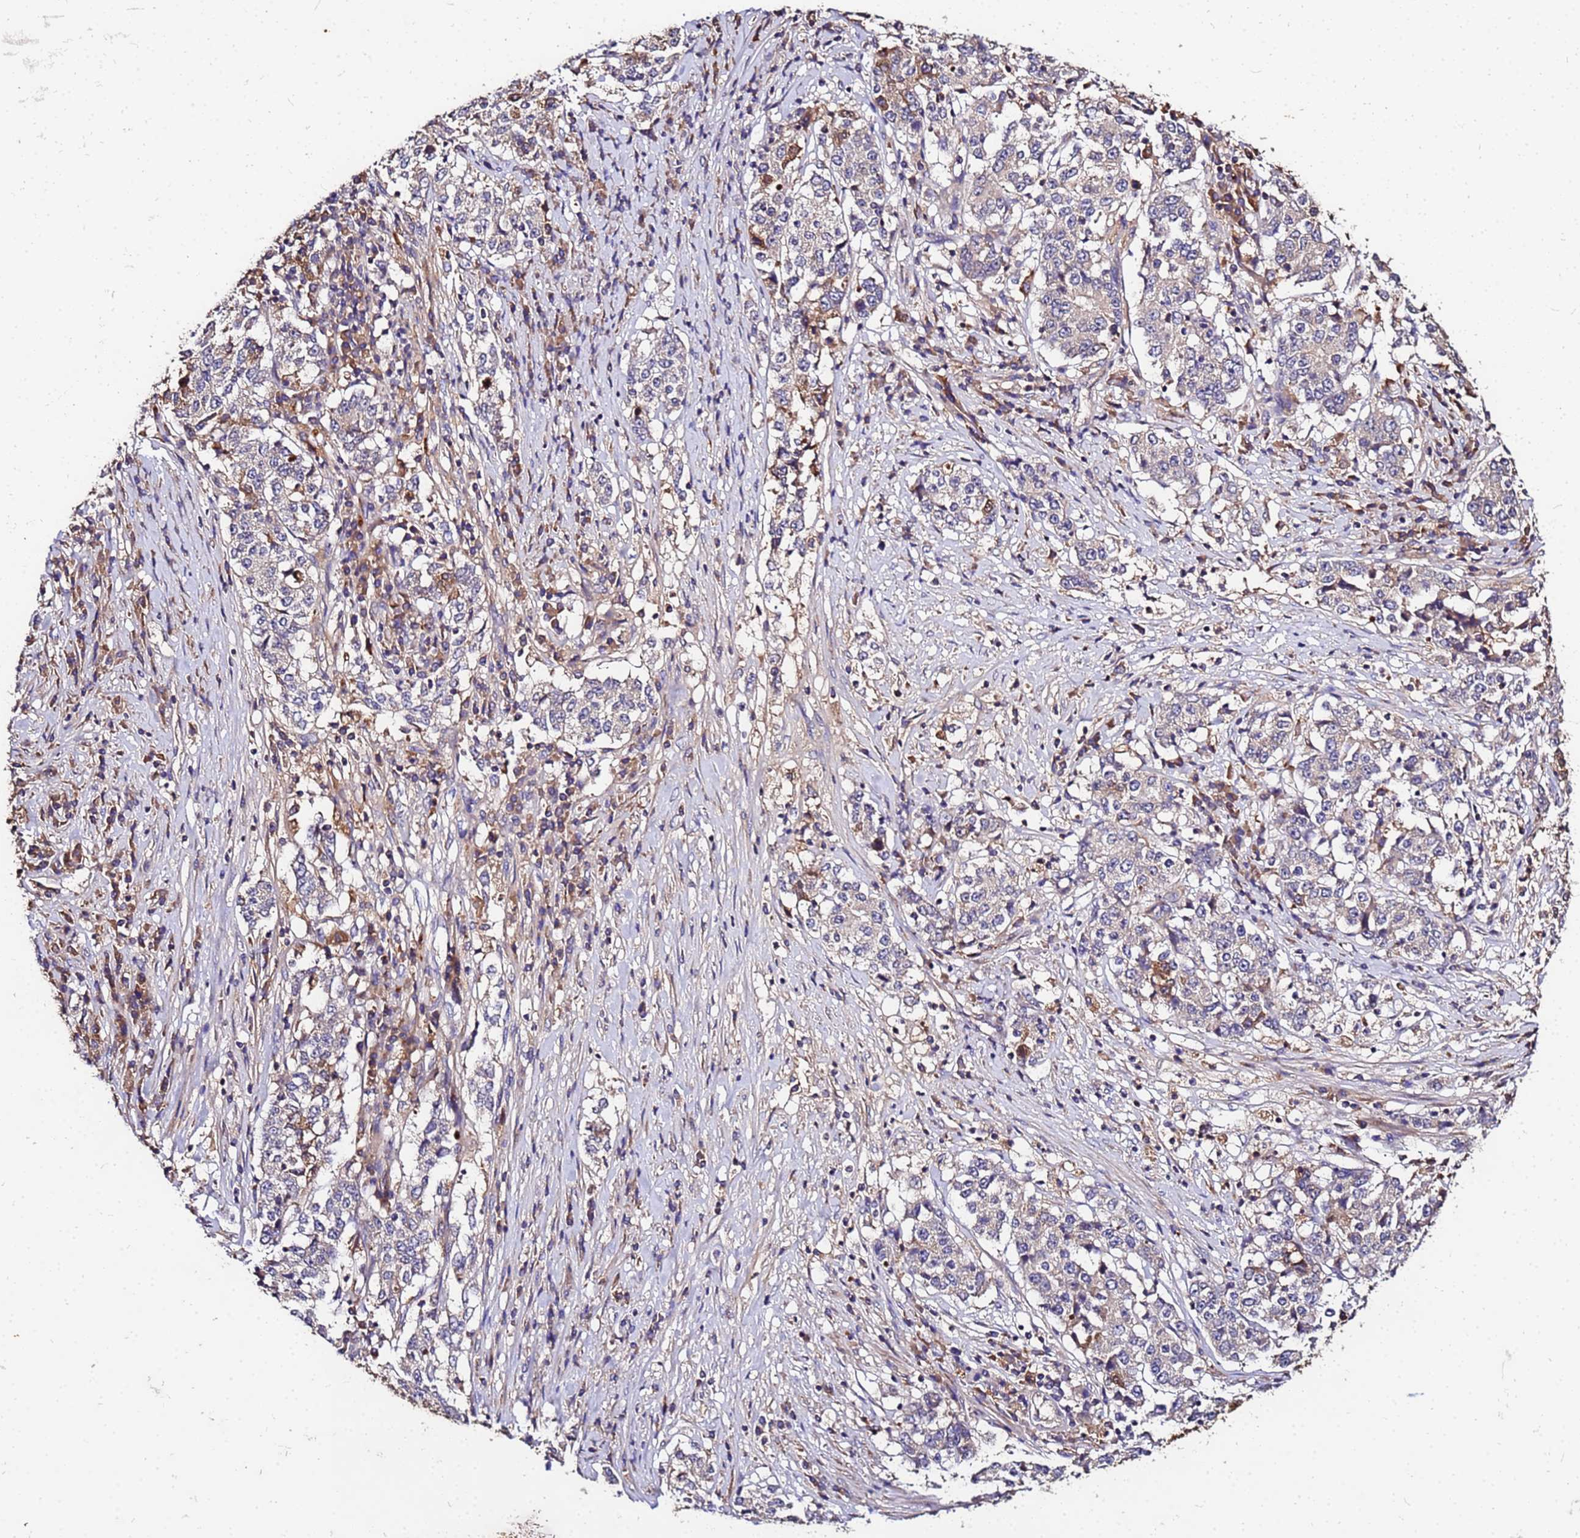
{"staining": {"intensity": "negative", "quantity": "none", "location": "none"}, "tissue": "stomach cancer", "cell_type": "Tumor cells", "image_type": "cancer", "snomed": [{"axis": "morphology", "description": "Adenocarcinoma, NOS"}, {"axis": "topography", "description": "Stomach"}], "caption": "High magnification brightfield microscopy of stomach adenocarcinoma stained with DAB (3,3'-diaminobenzidine) (brown) and counterstained with hematoxylin (blue): tumor cells show no significant staining.", "gene": "MTERF1", "patient": {"sex": "male", "age": 59}}